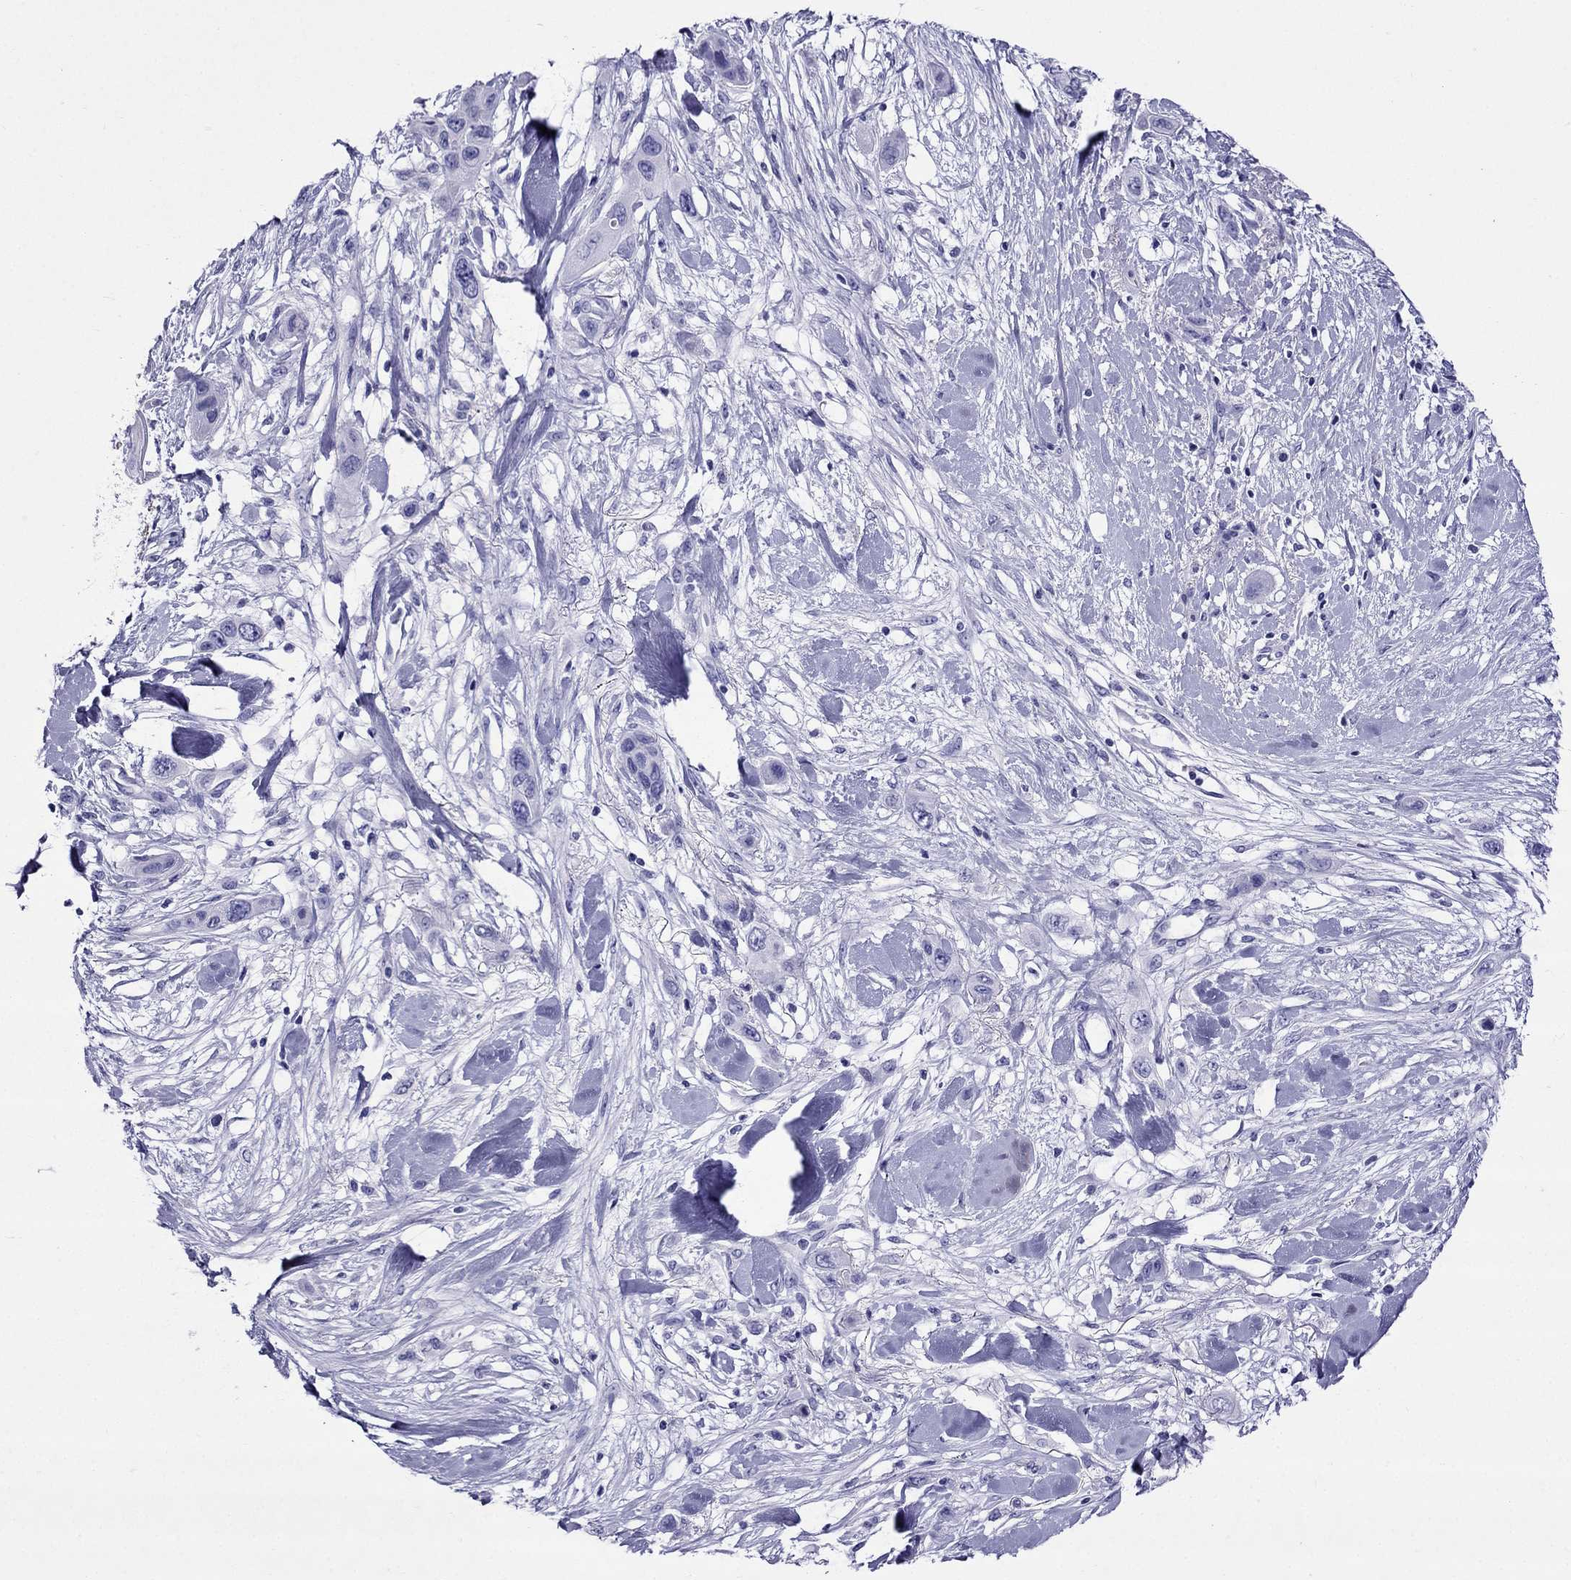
{"staining": {"intensity": "negative", "quantity": "none", "location": "none"}, "tissue": "skin cancer", "cell_type": "Tumor cells", "image_type": "cancer", "snomed": [{"axis": "morphology", "description": "Squamous cell carcinoma, NOS"}, {"axis": "topography", "description": "Skin"}], "caption": "Image shows no protein staining in tumor cells of skin cancer tissue. (DAB immunohistochemistry visualized using brightfield microscopy, high magnification).", "gene": "CRYBA1", "patient": {"sex": "male", "age": 79}}